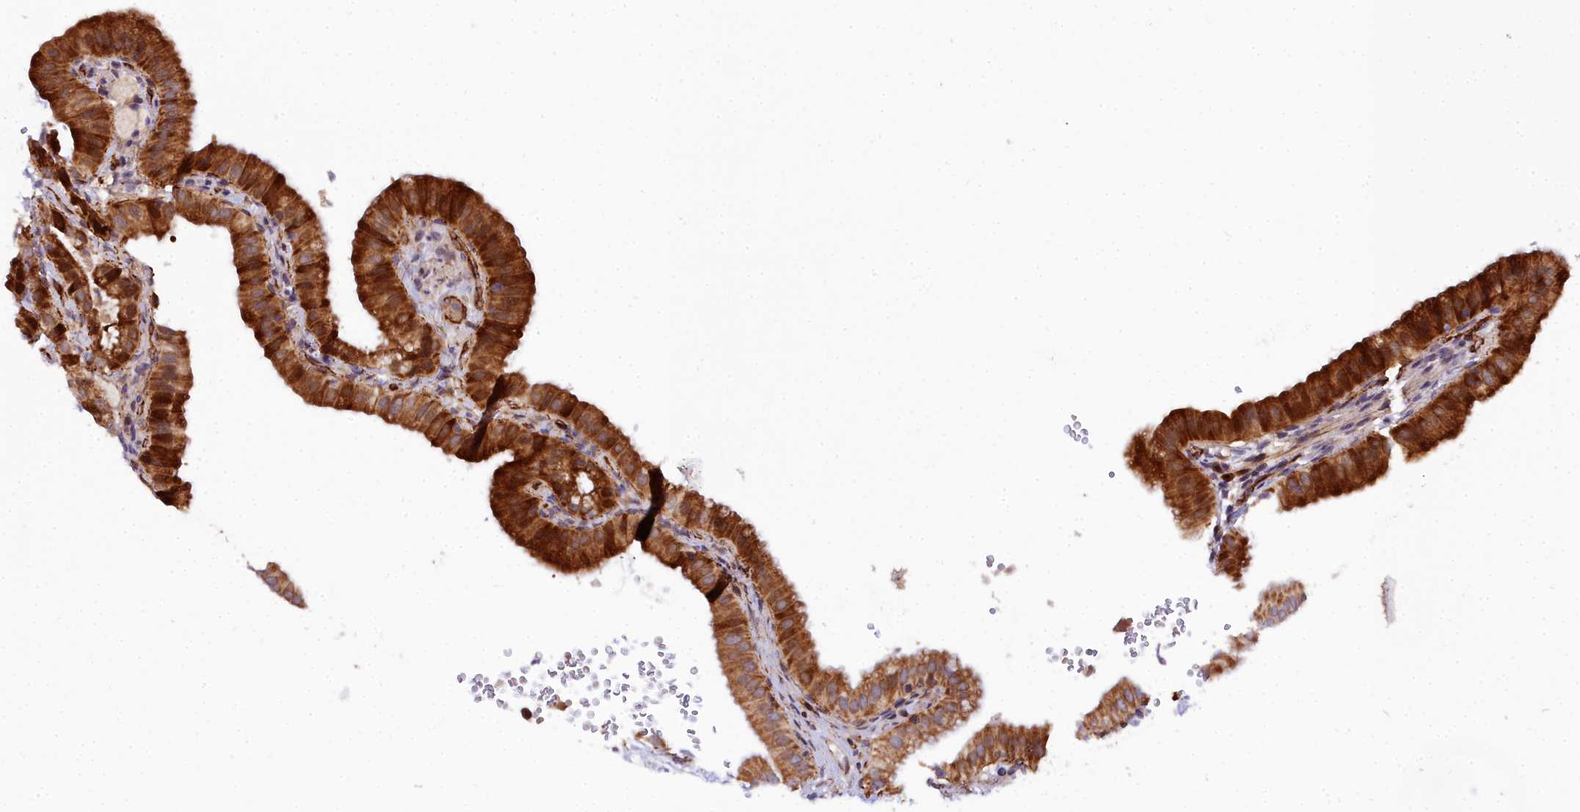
{"staining": {"intensity": "strong", "quantity": ">75%", "location": "cytoplasmic/membranous"}, "tissue": "gallbladder", "cell_type": "Glandular cells", "image_type": "normal", "snomed": [{"axis": "morphology", "description": "Normal tissue, NOS"}, {"axis": "topography", "description": "Gallbladder"}], "caption": "Brown immunohistochemical staining in benign gallbladder shows strong cytoplasmic/membranous staining in approximately >75% of glandular cells.", "gene": "MRPS11", "patient": {"sex": "female", "age": 61}}